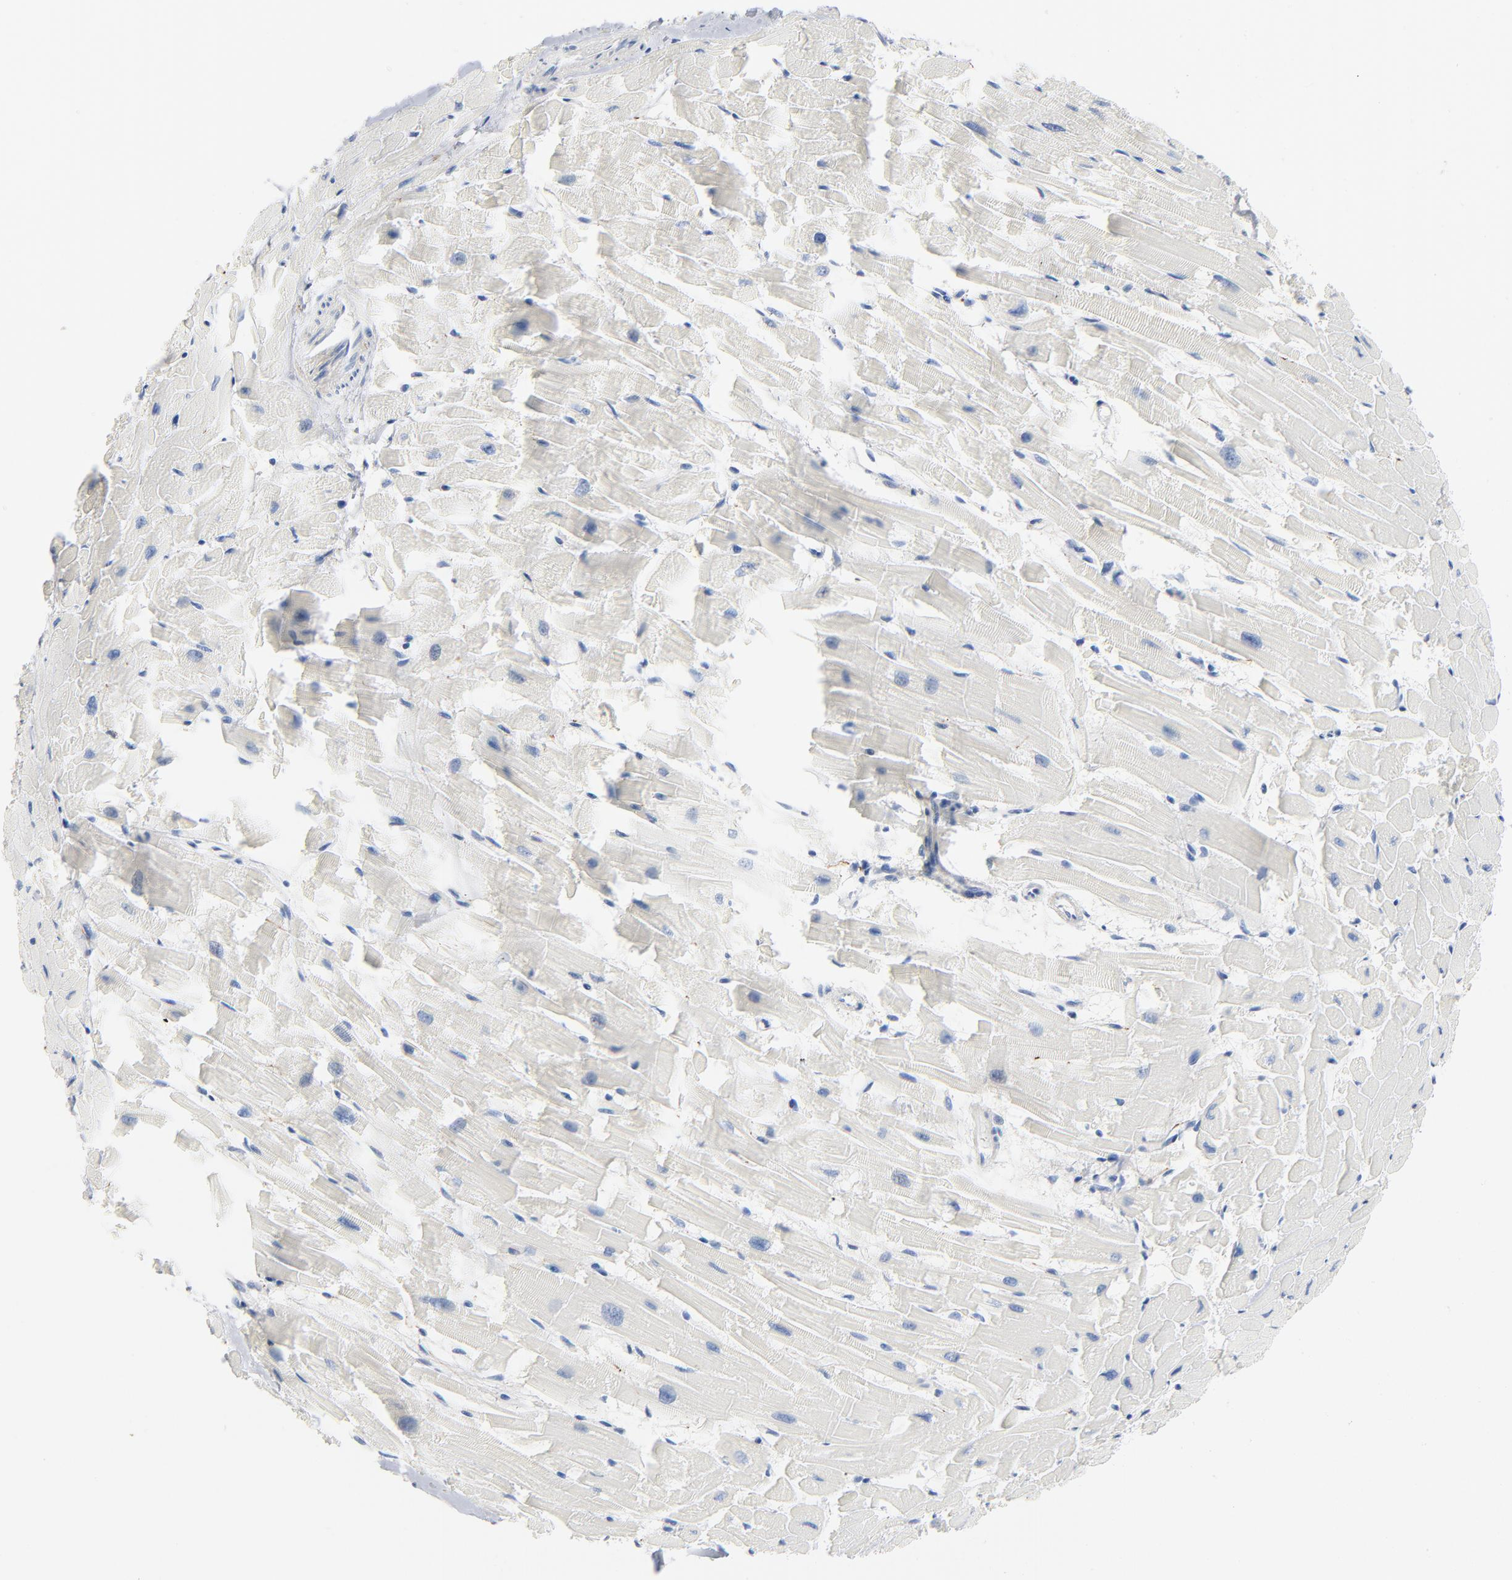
{"staining": {"intensity": "negative", "quantity": "none", "location": "none"}, "tissue": "heart muscle", "cell_type": "Cardiomyocytes", "image_type": "normal", "snomed": [{"axis": "morphology", "description": "Normal tissue, NOS"}, {"axis": "topography", "description": "Heart"}], "caption": "Immunohistochemistry of benign heart muscle demonstrates no expression in cardiomyocytes. (DAB immunohistochemistry with hematoxylin counter stain).", "gene": "IFT43", "patient": {"sex": "female", "age": 19}}